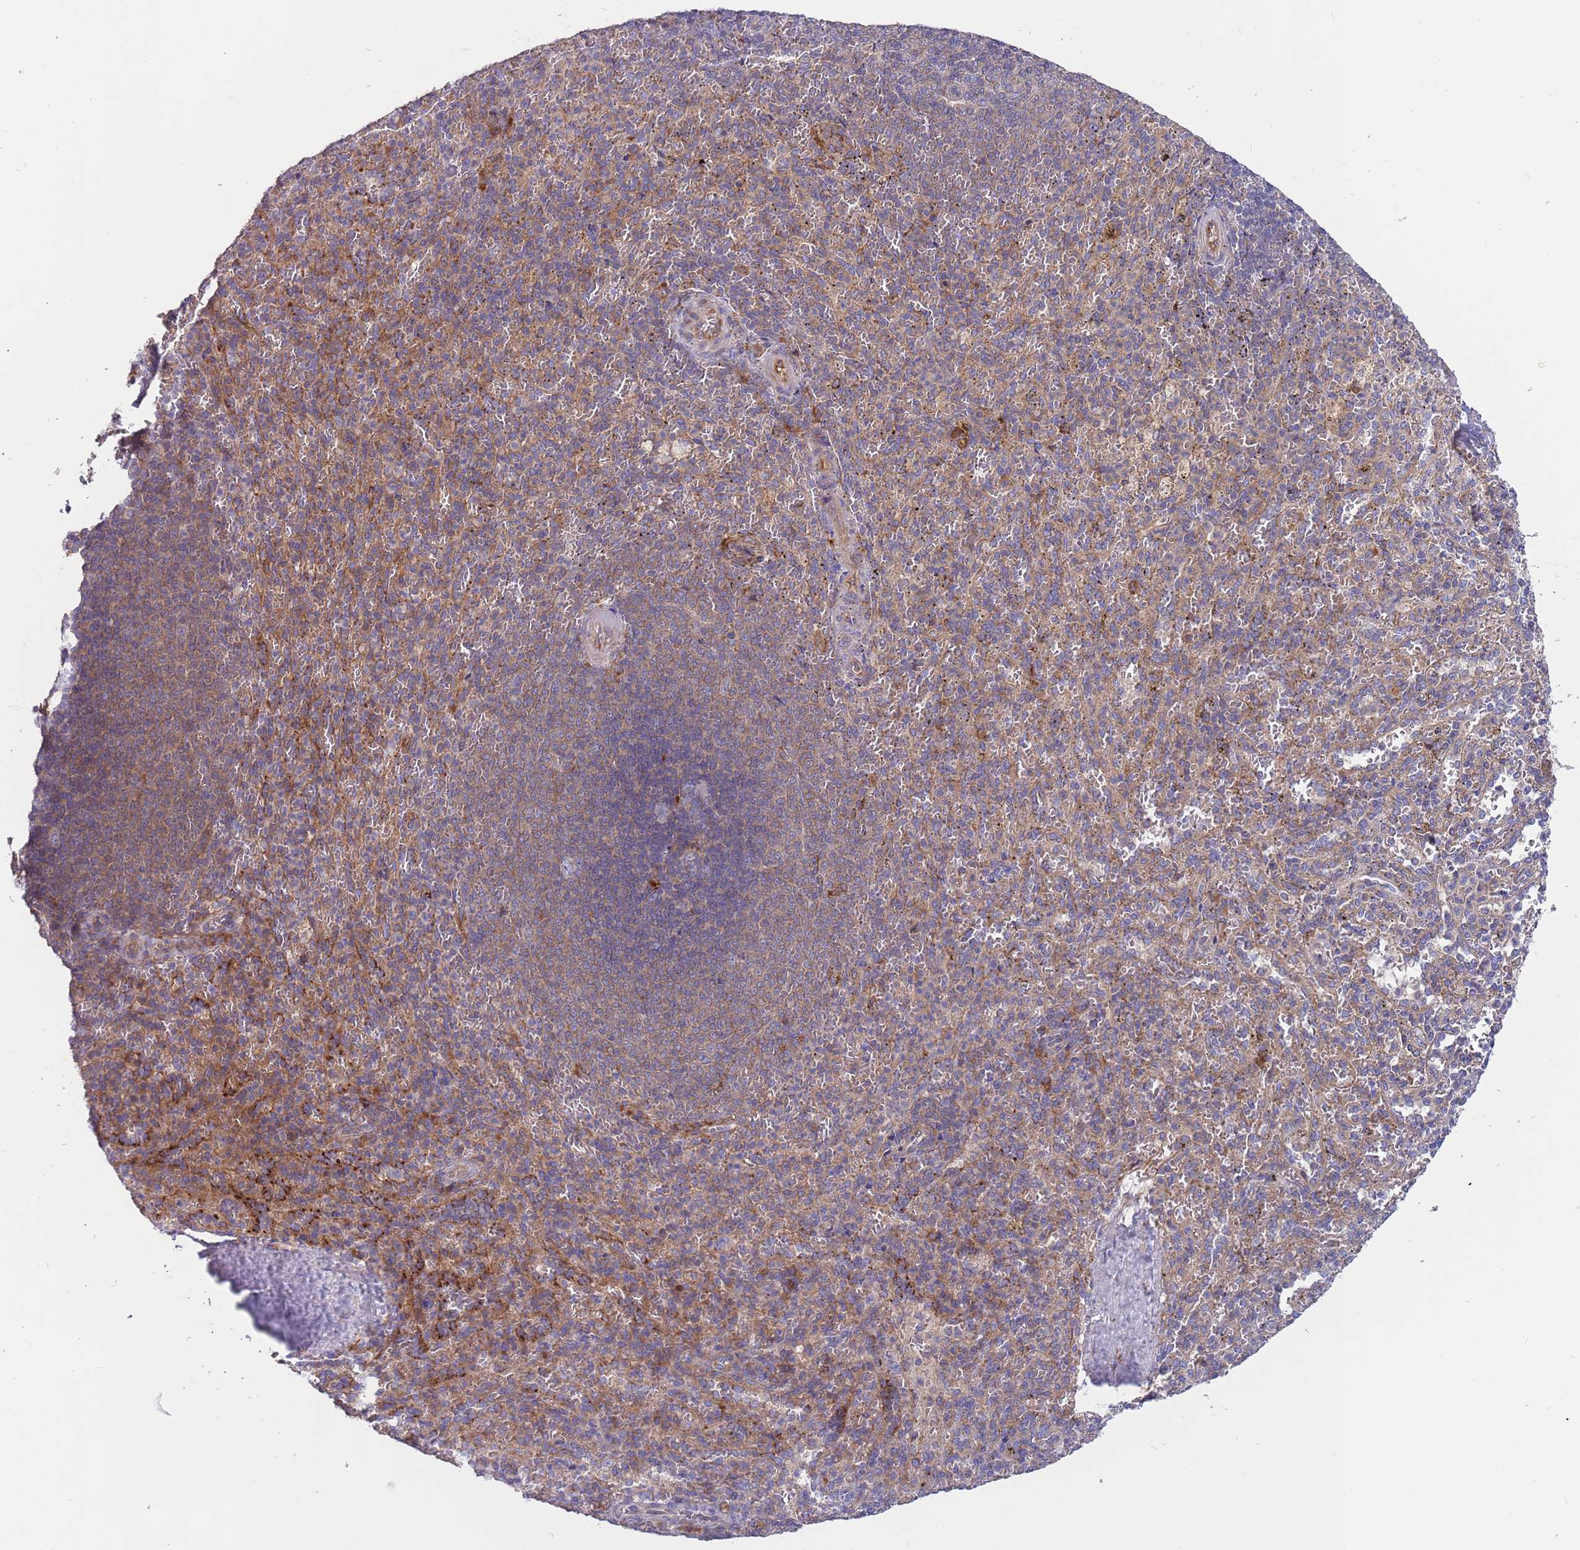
{"staining": {"intensity": "weak", "quantity": "25%-75%", "location": "cytoplasmic/membranous"}, "tissue": "spleen", "cell_type": "Cells in red pulp", "image_type": "normal", "snomed": [{"axis": "morphology", "description": "Normal tissue, NOS"}, {"axis": "topography", "description": "Spleen"}], "caption": "A photomicrograph of human spleen stained for a protein reveals weak cytoplasmic/membranous brown staining in cells in red pulp.", "gene": "ARMCX6", "patient": {"sex": "female", "age": 21}}